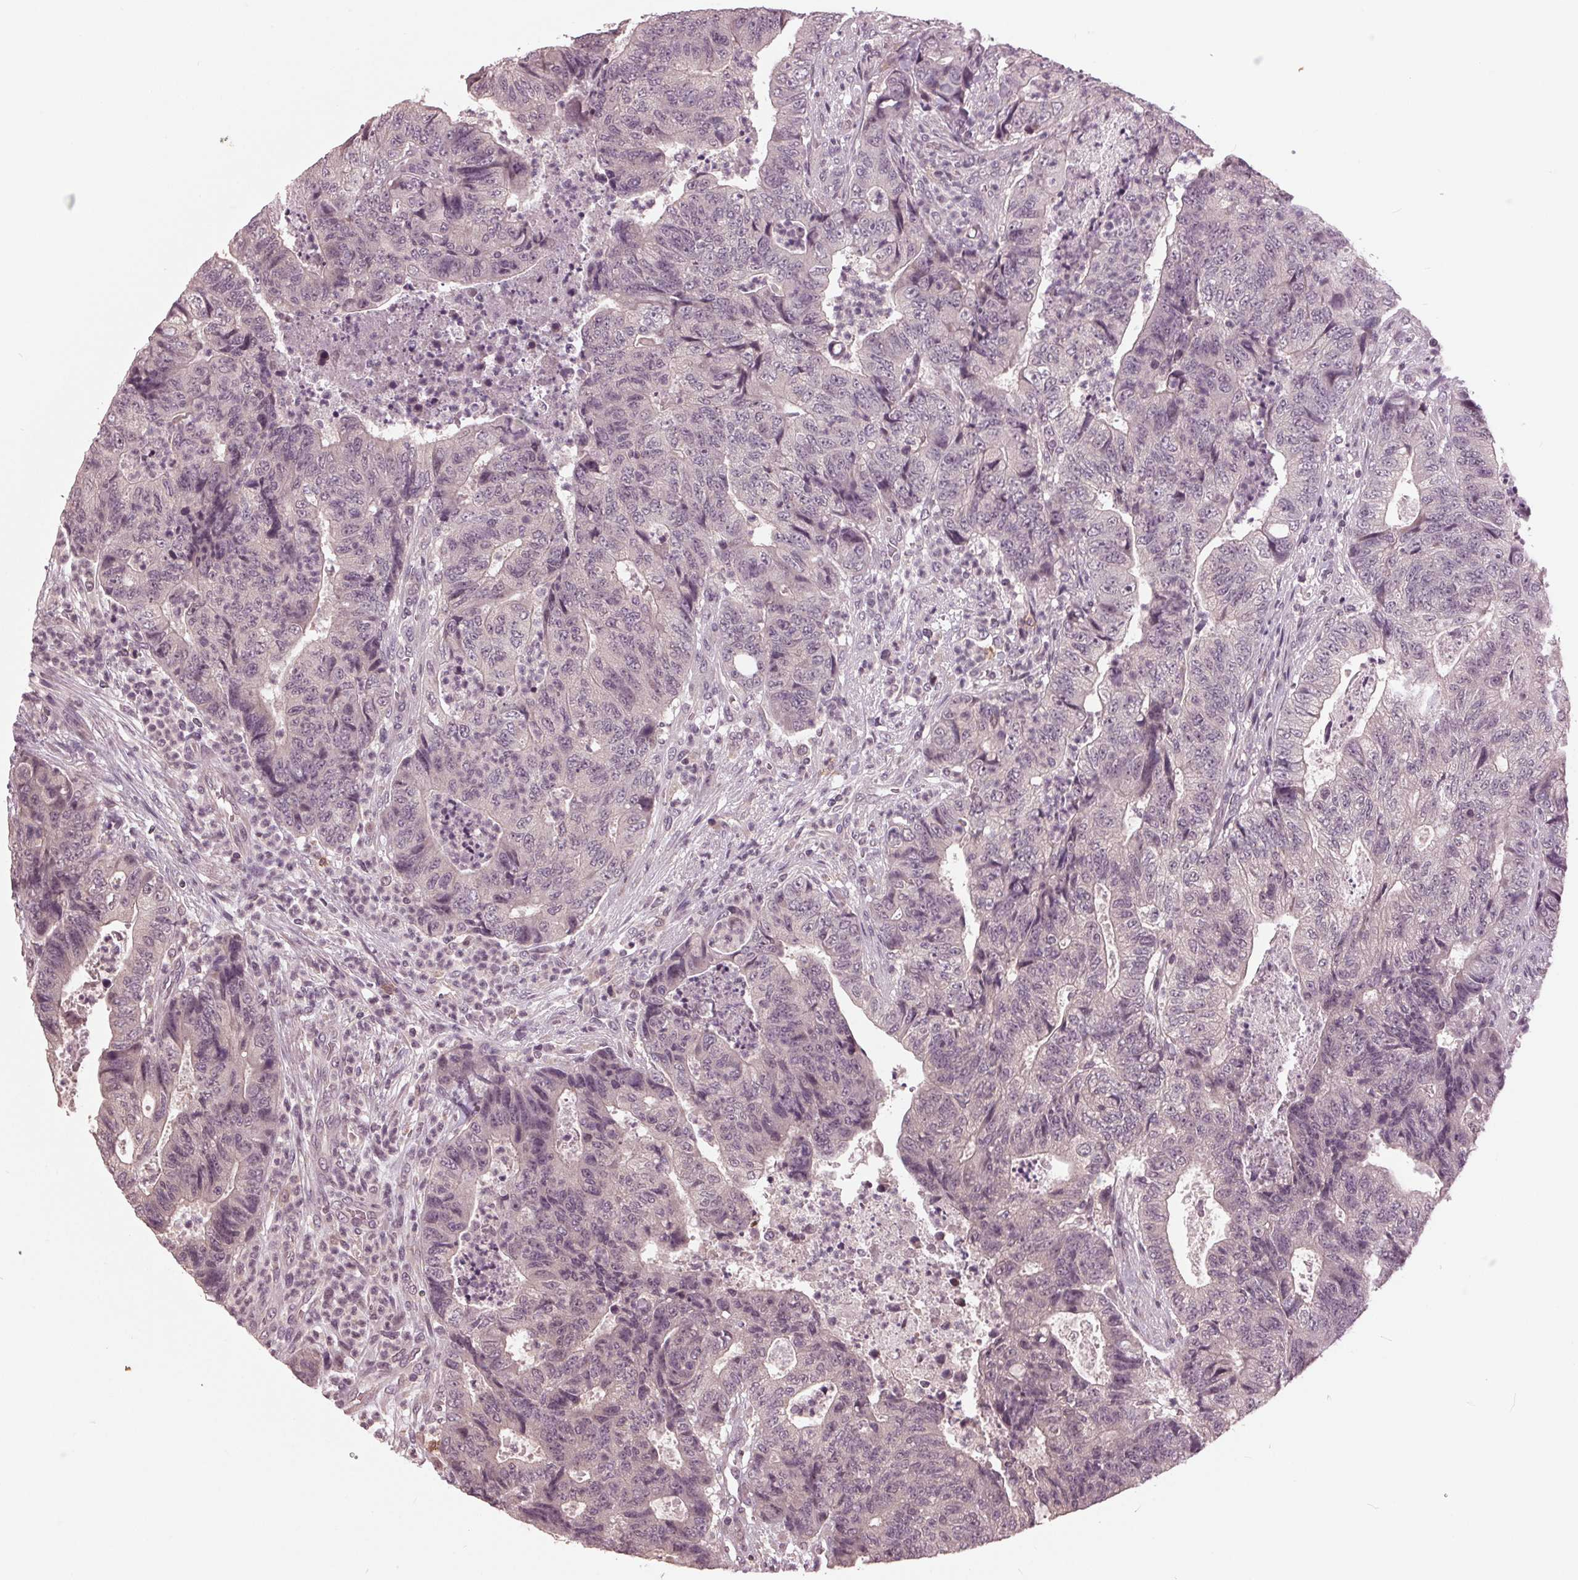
{"staining": {"intensity": "negative", "quantity": "none", "location": "none"}, "tissue": "colorectal cancer", "cell_type": "Tumor cells", "image_type": "cancer", "snomed": [{"axis": "morphology", "description": "Adenocarcinoma, NOS"}, {"axis": "topography", "description": "Colon"}], "caption": "Human colorectal adenocarcinoma stained for a protein using immunohistochemistry reveals no staining in tumor cells.", "gene": "SIGLEC6", "patient": {"sex": "female", "age": 48}}